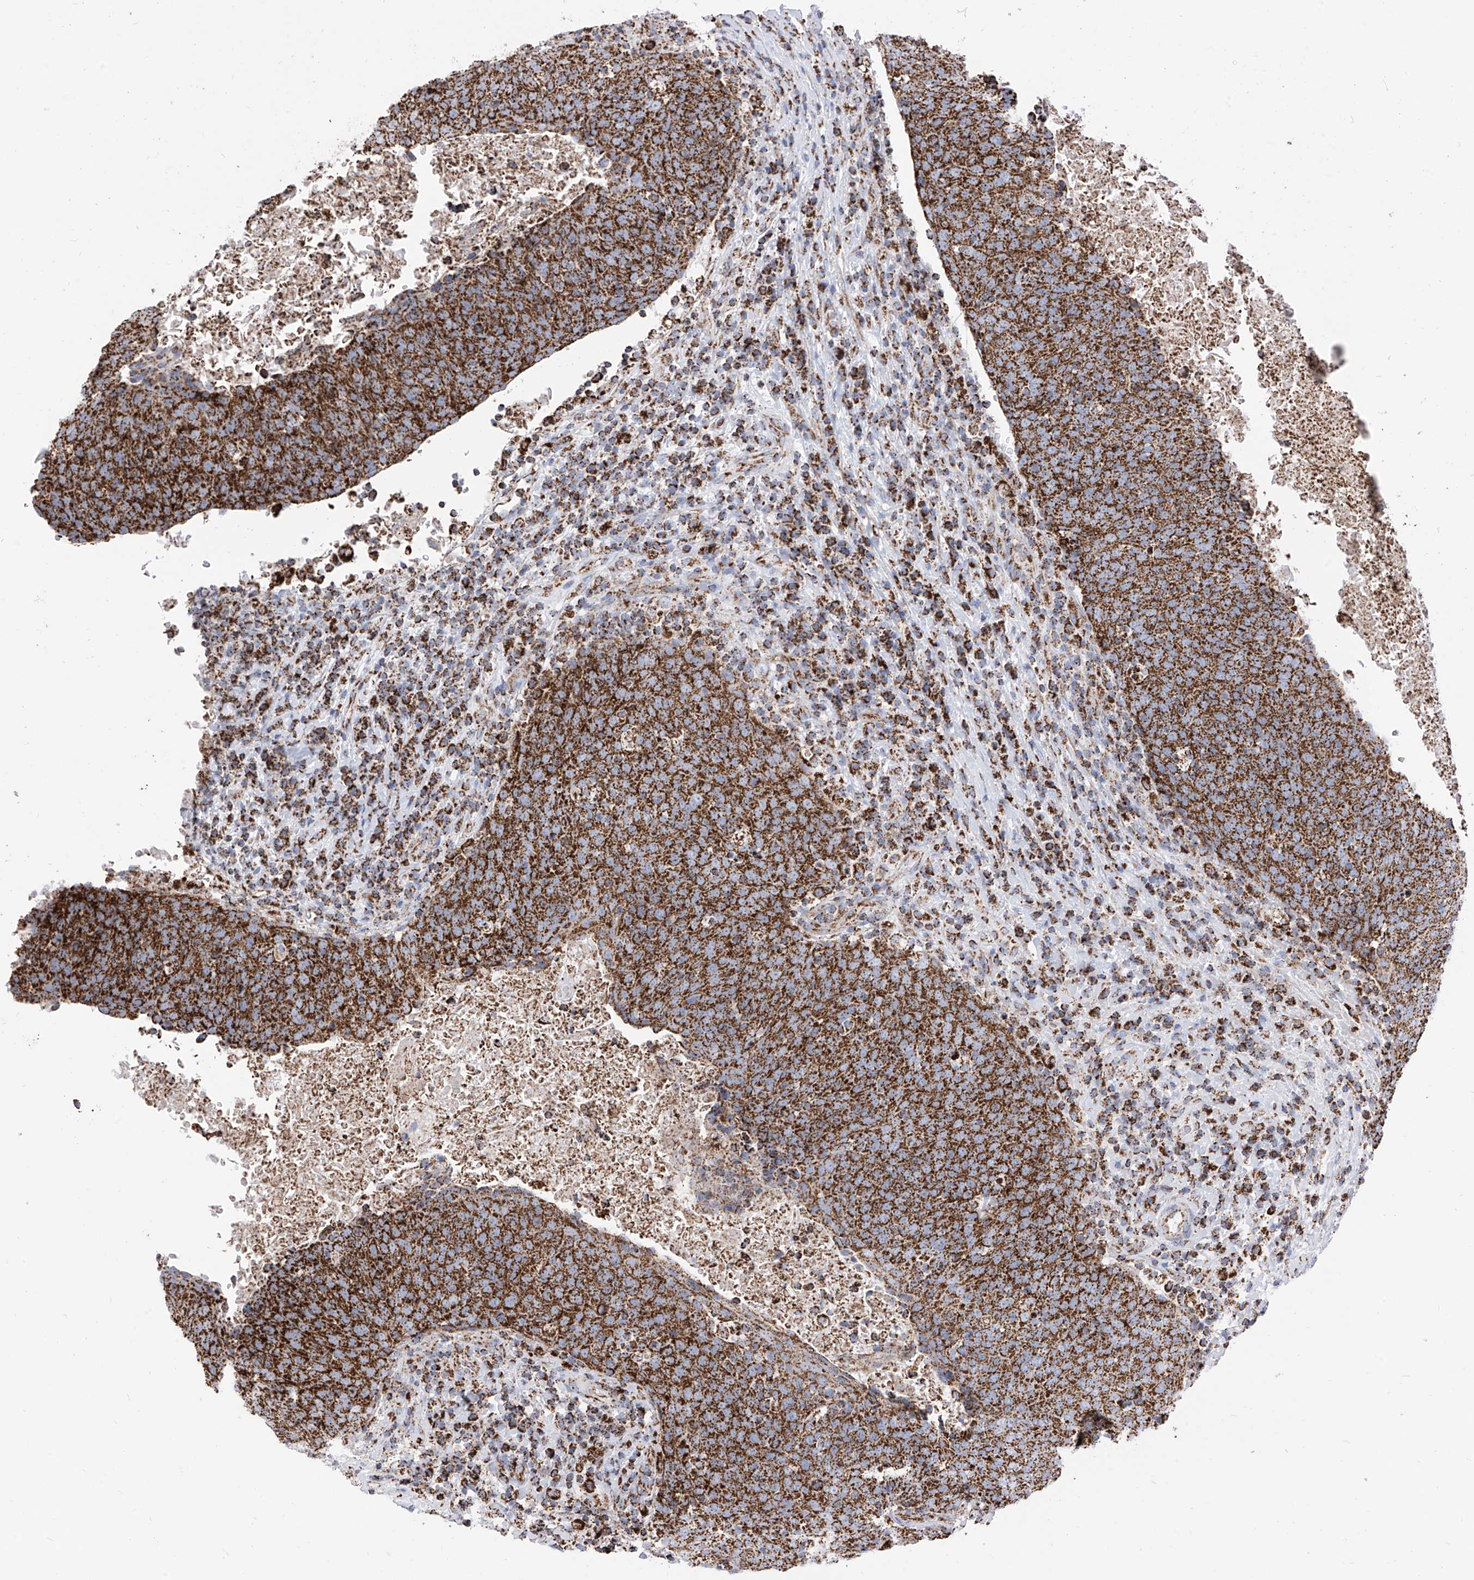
{"staining": {"intensity": "strong", "quantity": ">75%", "location": "cytoplasmic/membranous"}, "tissue": "head and neck cancer", "cell_type": "Tumor cells", "image_type": "cancer", "snomed": [{"axis": "morphology", "description": "Squamous cell carcinoma, NOS"}, {"axis": "morphology", "description": "Squamous cell carcinoma, metastatic, NOS"}, {"axis": "topography", "description": "Lymph node"}, {"axis": "topography", "description": "Head-Neck"}], "caption": "Human head and neck cancer (metastatic squamous cell carcinoma) stained with a protein marker displays strong staining in tumor cells.", "gene": "COX5B", "patient": {"sex": "male", "age": 62}}